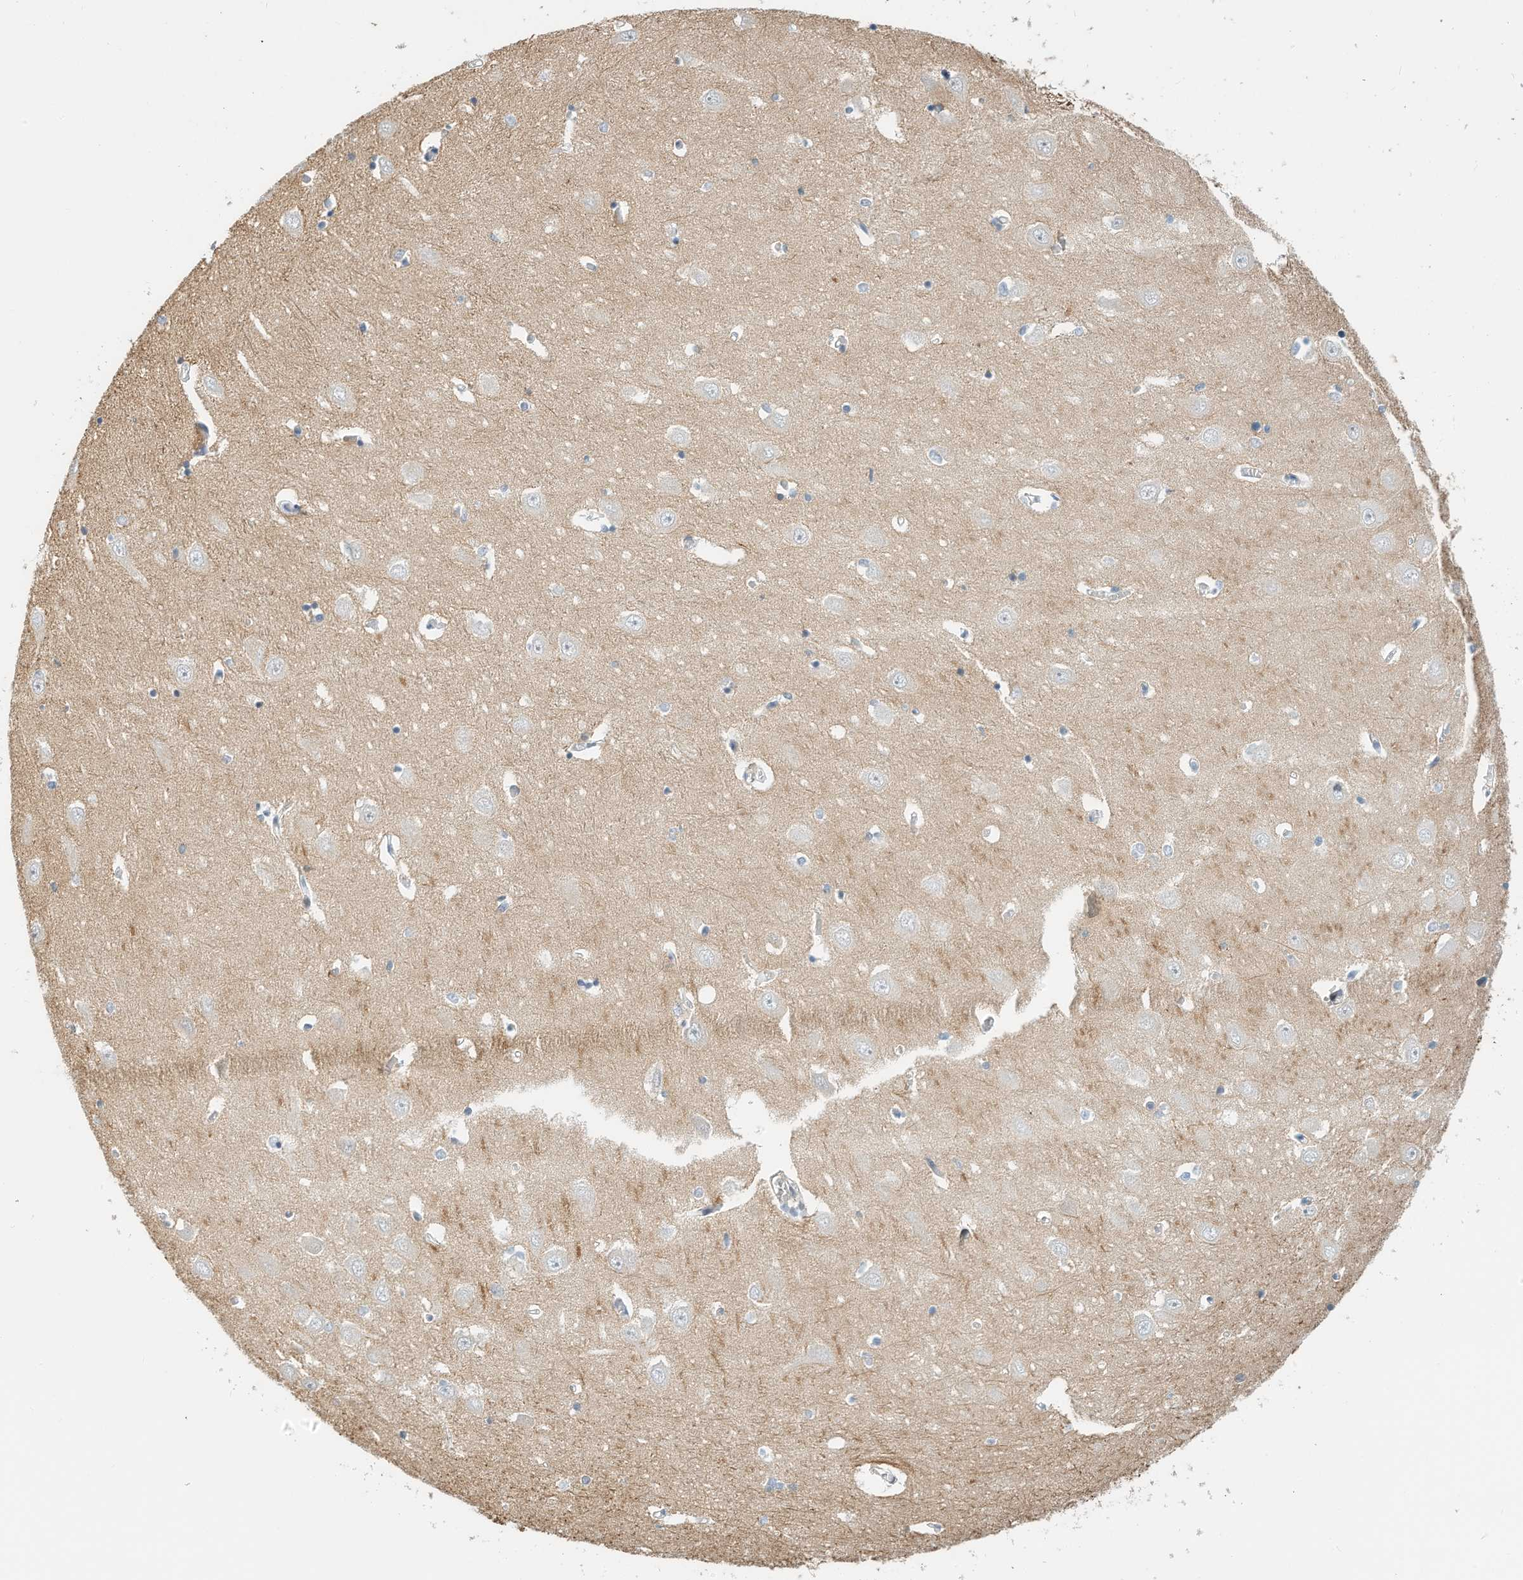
{"staining": {"intensity": "moderate", "quantity": "<25%", "location": "cytoplasmic/membranous"}, "tissue": "hippocampus", "cell_type": "Glial cells", "image_type": "normal", "snomed": [{"axis": "morphology", "description": "Normal tissue, NOS"}, {"axis": "topography", "description": "Hippocampus"}], "caption": "Immunohistochemical staining of benign hippocampus exhibits low levels of moderate cytoplasmic/membranous positivity in approximately <25% of glial cells. (DAB (3,3'-diaminobenzidine) IHC with brightfield microscopy, high magnification).", "gene": "MICAL1", "patient": {"sex": "male", "age": 70}}